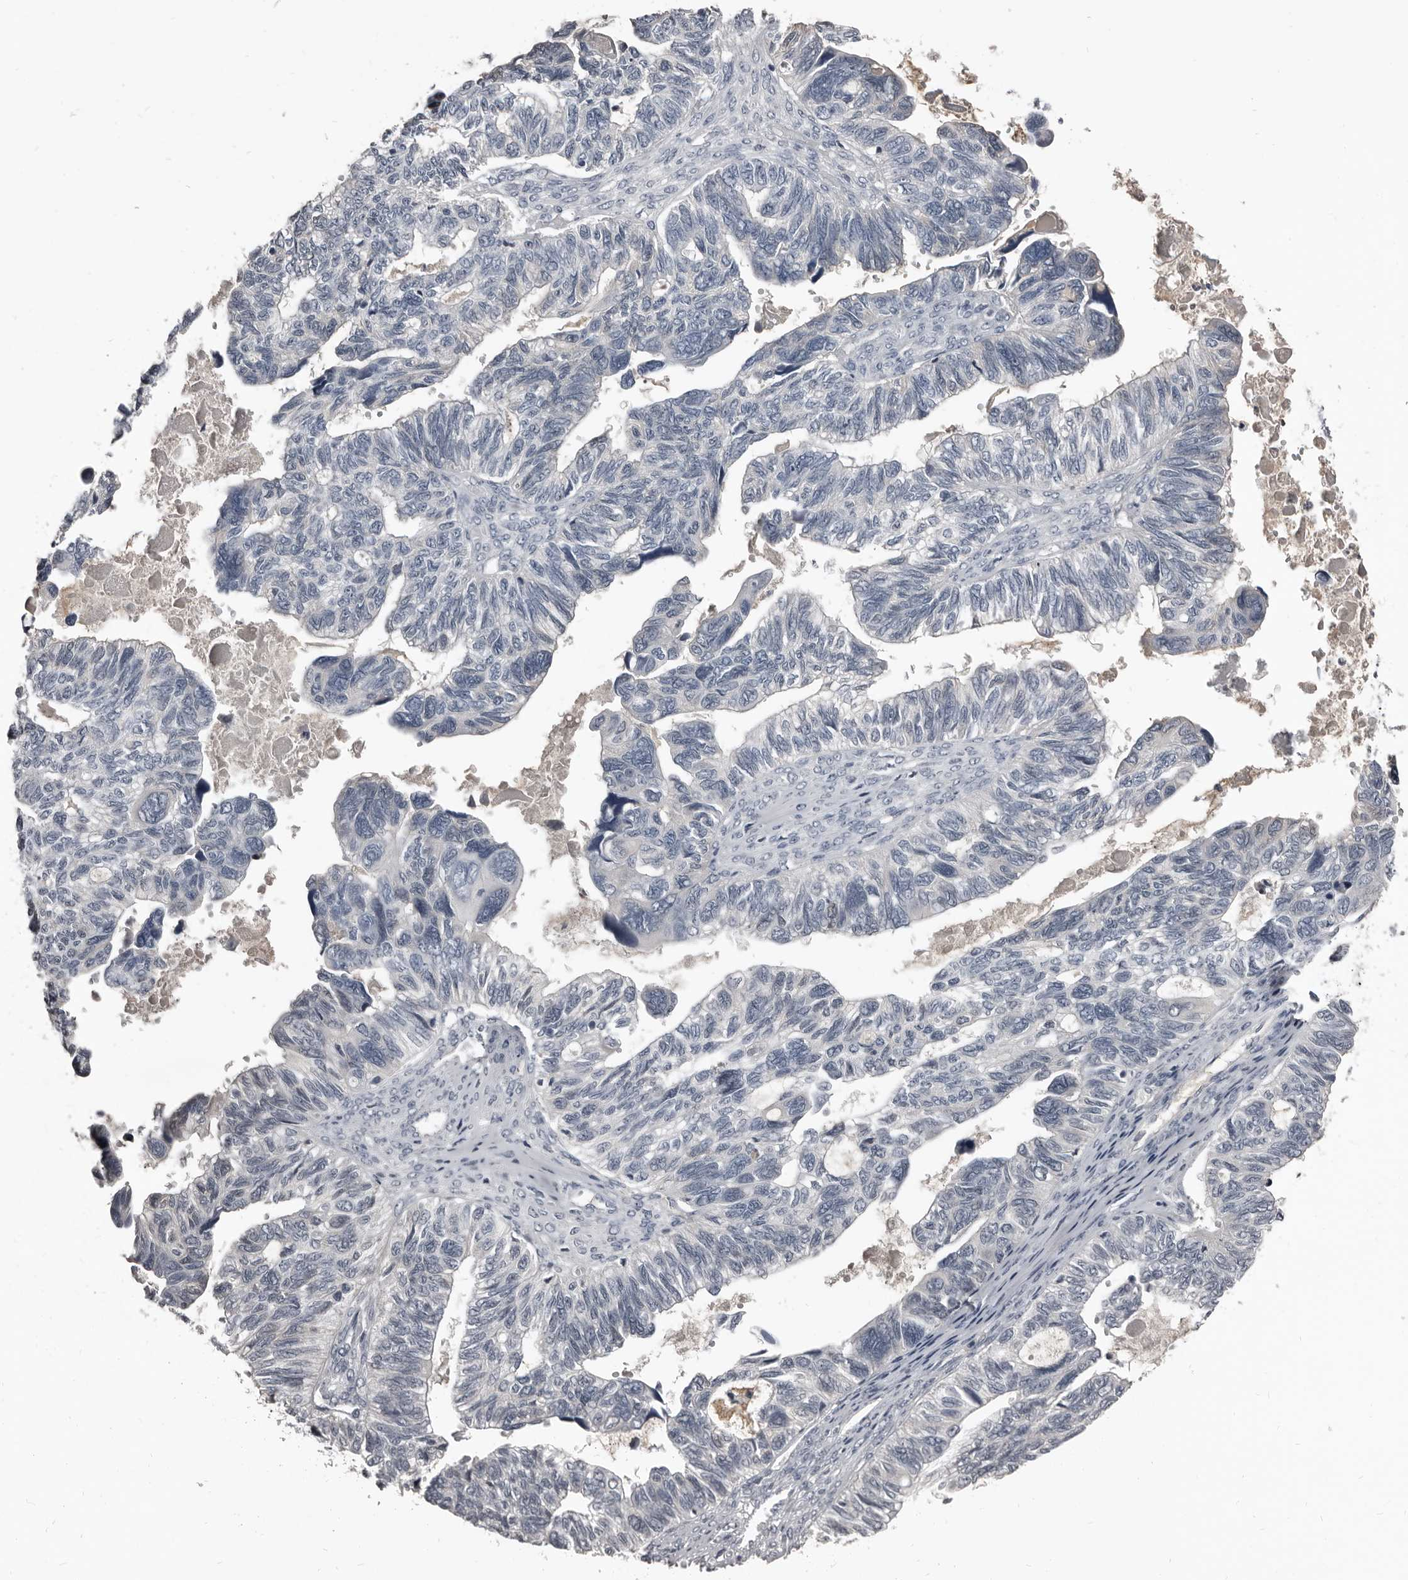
{"staining": {"intensity": "negative", "quantity": "none", "location": "none"}, "tissue": "ovarian cancer", "cell_type": "Tumor cells", "image_type": "cancer", "snomed": [{"axis": "morphology", "description": "Cystadenocarcinoma, serous, NOS"}, {"axis": "topography", "description": "Ovary"}], "caption": "DAB immunohistochemical staining of serous cystadenocarcinoma (ovarian) reveals no significant positivity in tumor cells.", "gene": "GREB1", "patient": {"sex": "female", "age": 79}}